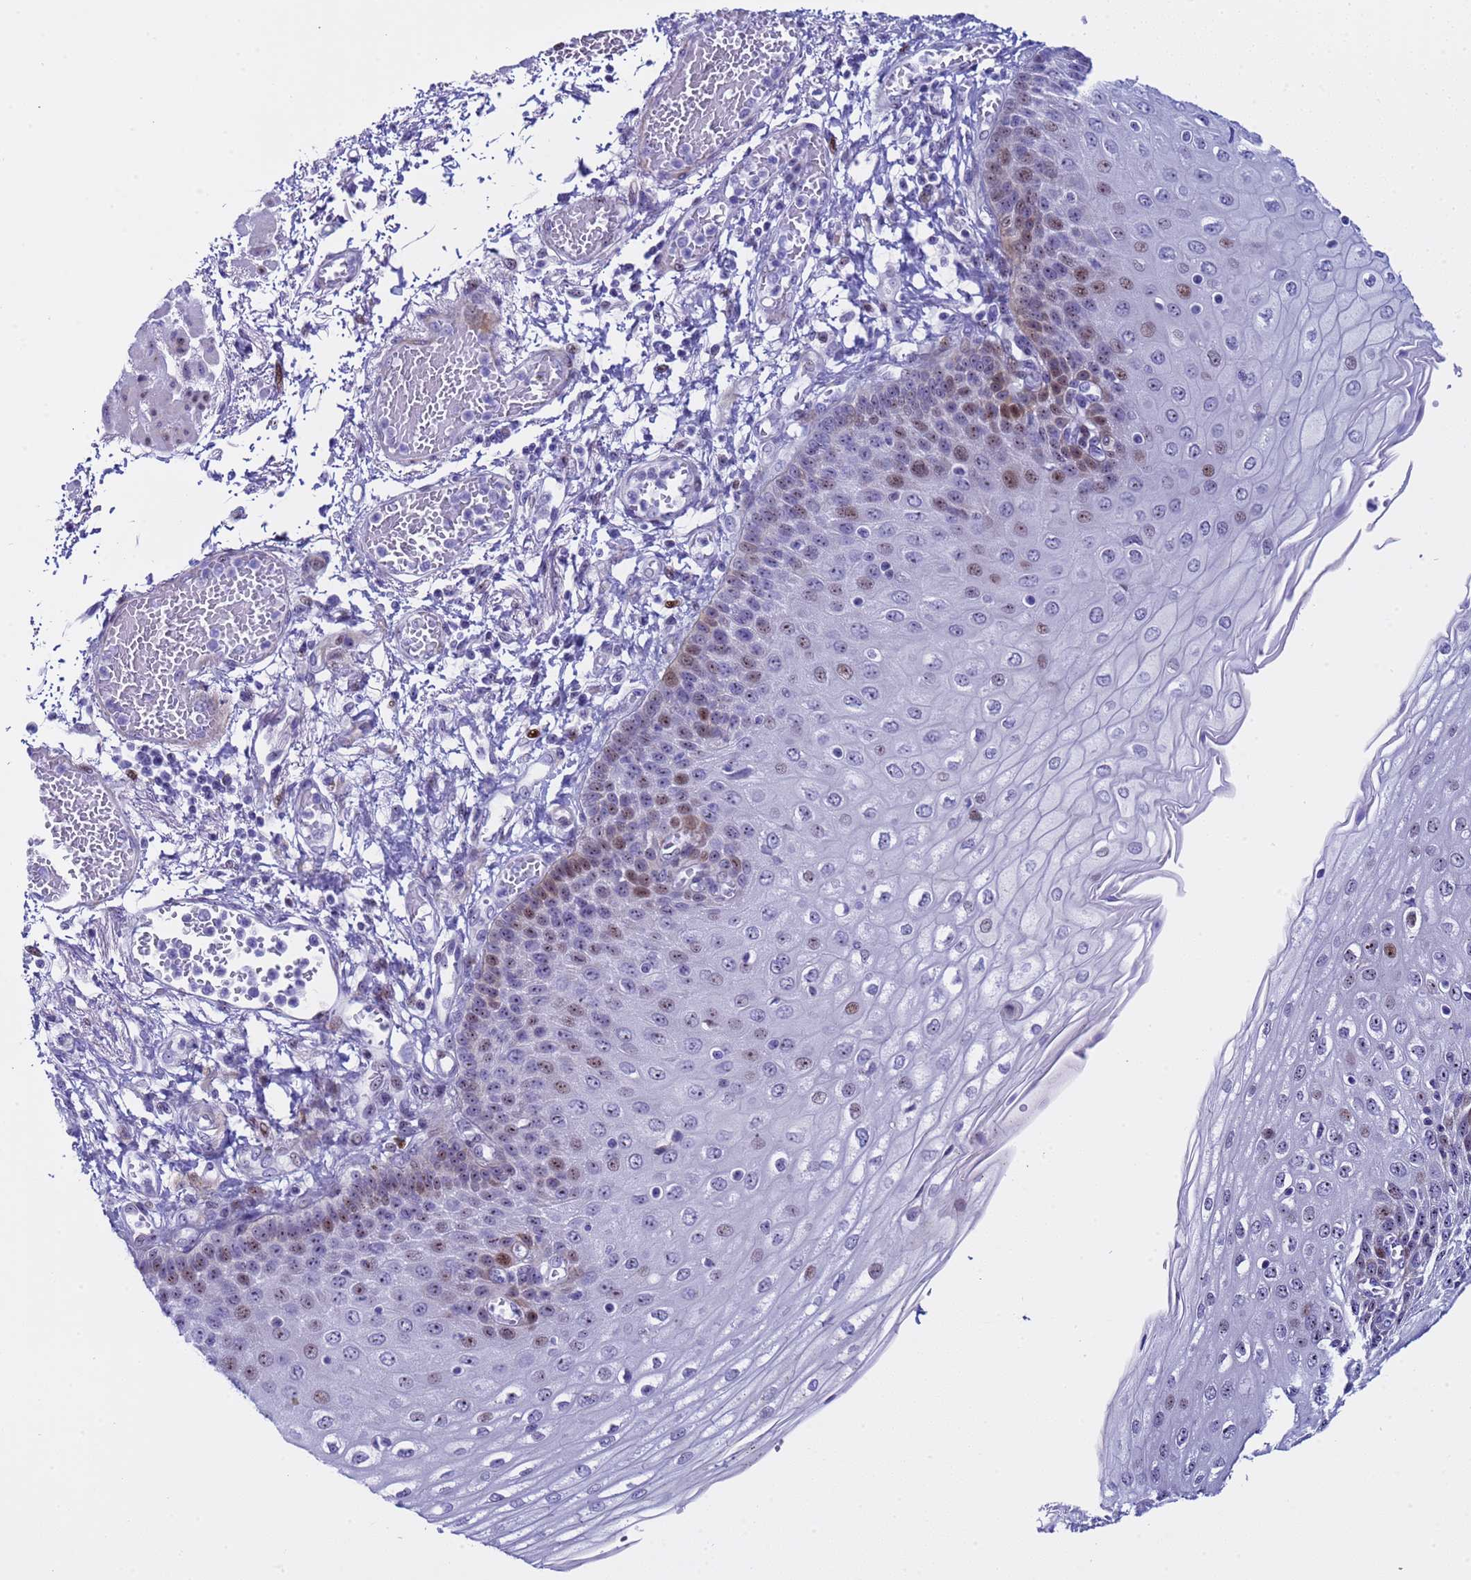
{"staining": {"intensity": "moderate", "quantity": "<25%", "location": "nuclear"}, "tissue": "esophagus", "cell_type": "Squamous epithelial cells", "image_type": "normal", "snomed": [{"axis": "morphology", "description": "Normal tissue, NOS"}, {"axis": "topography", "description": "Esophagus"}], "caption": "Immunohistochemistry (IHC) of benign esophagus reveals low levels of moderate nuclear expression in approximately <25% of squamous epithelial cells.", "gene": "POP5", "patient": {"sex": "male", "age": 81}}